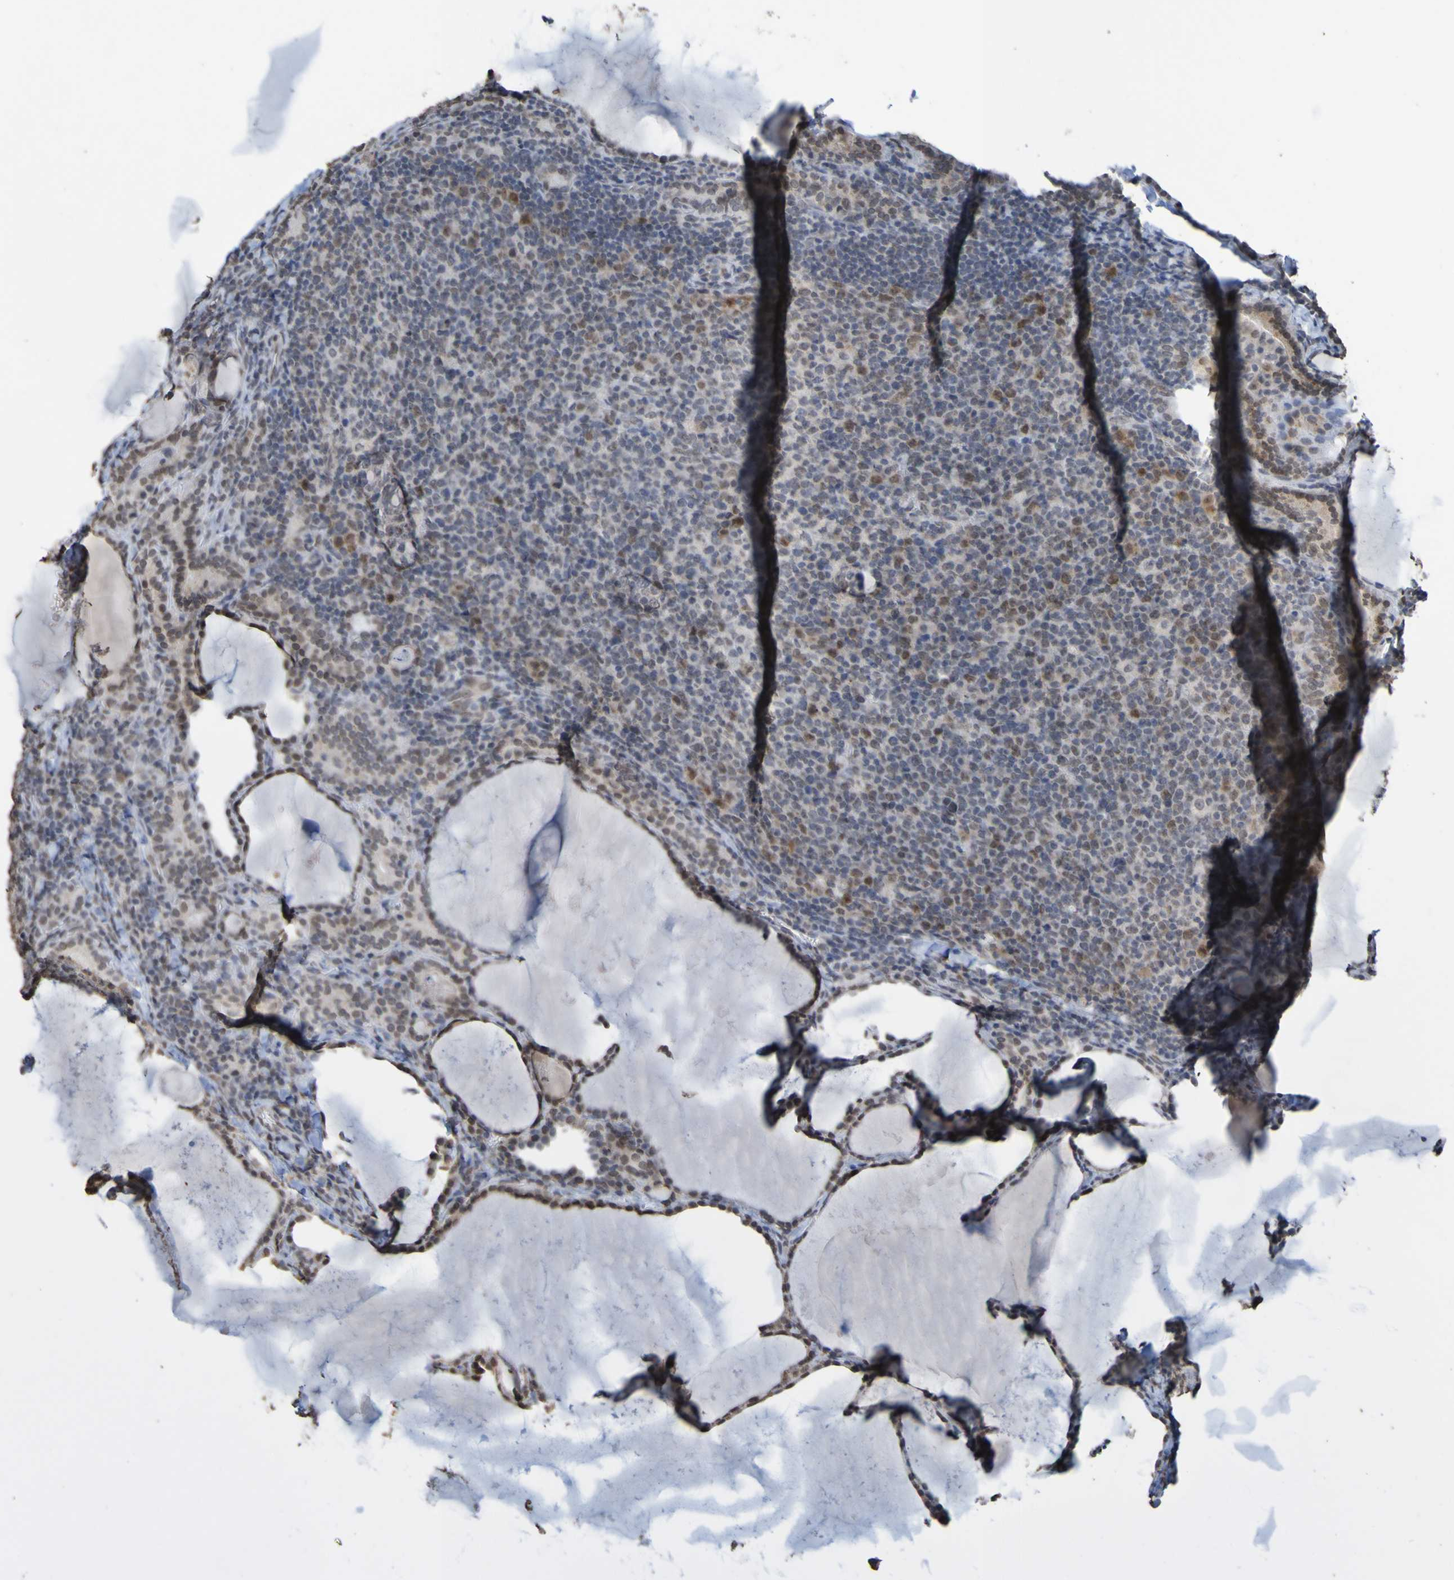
{"staining": {"intensity": "weak", "quantity": ">75%", "location": "nuclear"}, "tissue": "thyroid cancer", "cell_type": "Tumor cells", "image_type": "cancer", "snomed": [{"axis": "morphology", "description": "Papillary adenocarcinoma, NOS"}, {"axis": "topography", "description": "Thyroid gland"}], "caption": "IHC histopathology image of neoplastic tissue: human thyroid cancer stained using immunohistochemistry (IHC) exhibits low levels of weak protein expression localized specifically in the nuclear of tumor cells, appearing as a nuclear brown color.", "gene": "ALKBH2", "patient": {"sex": "female", "age": 42}}